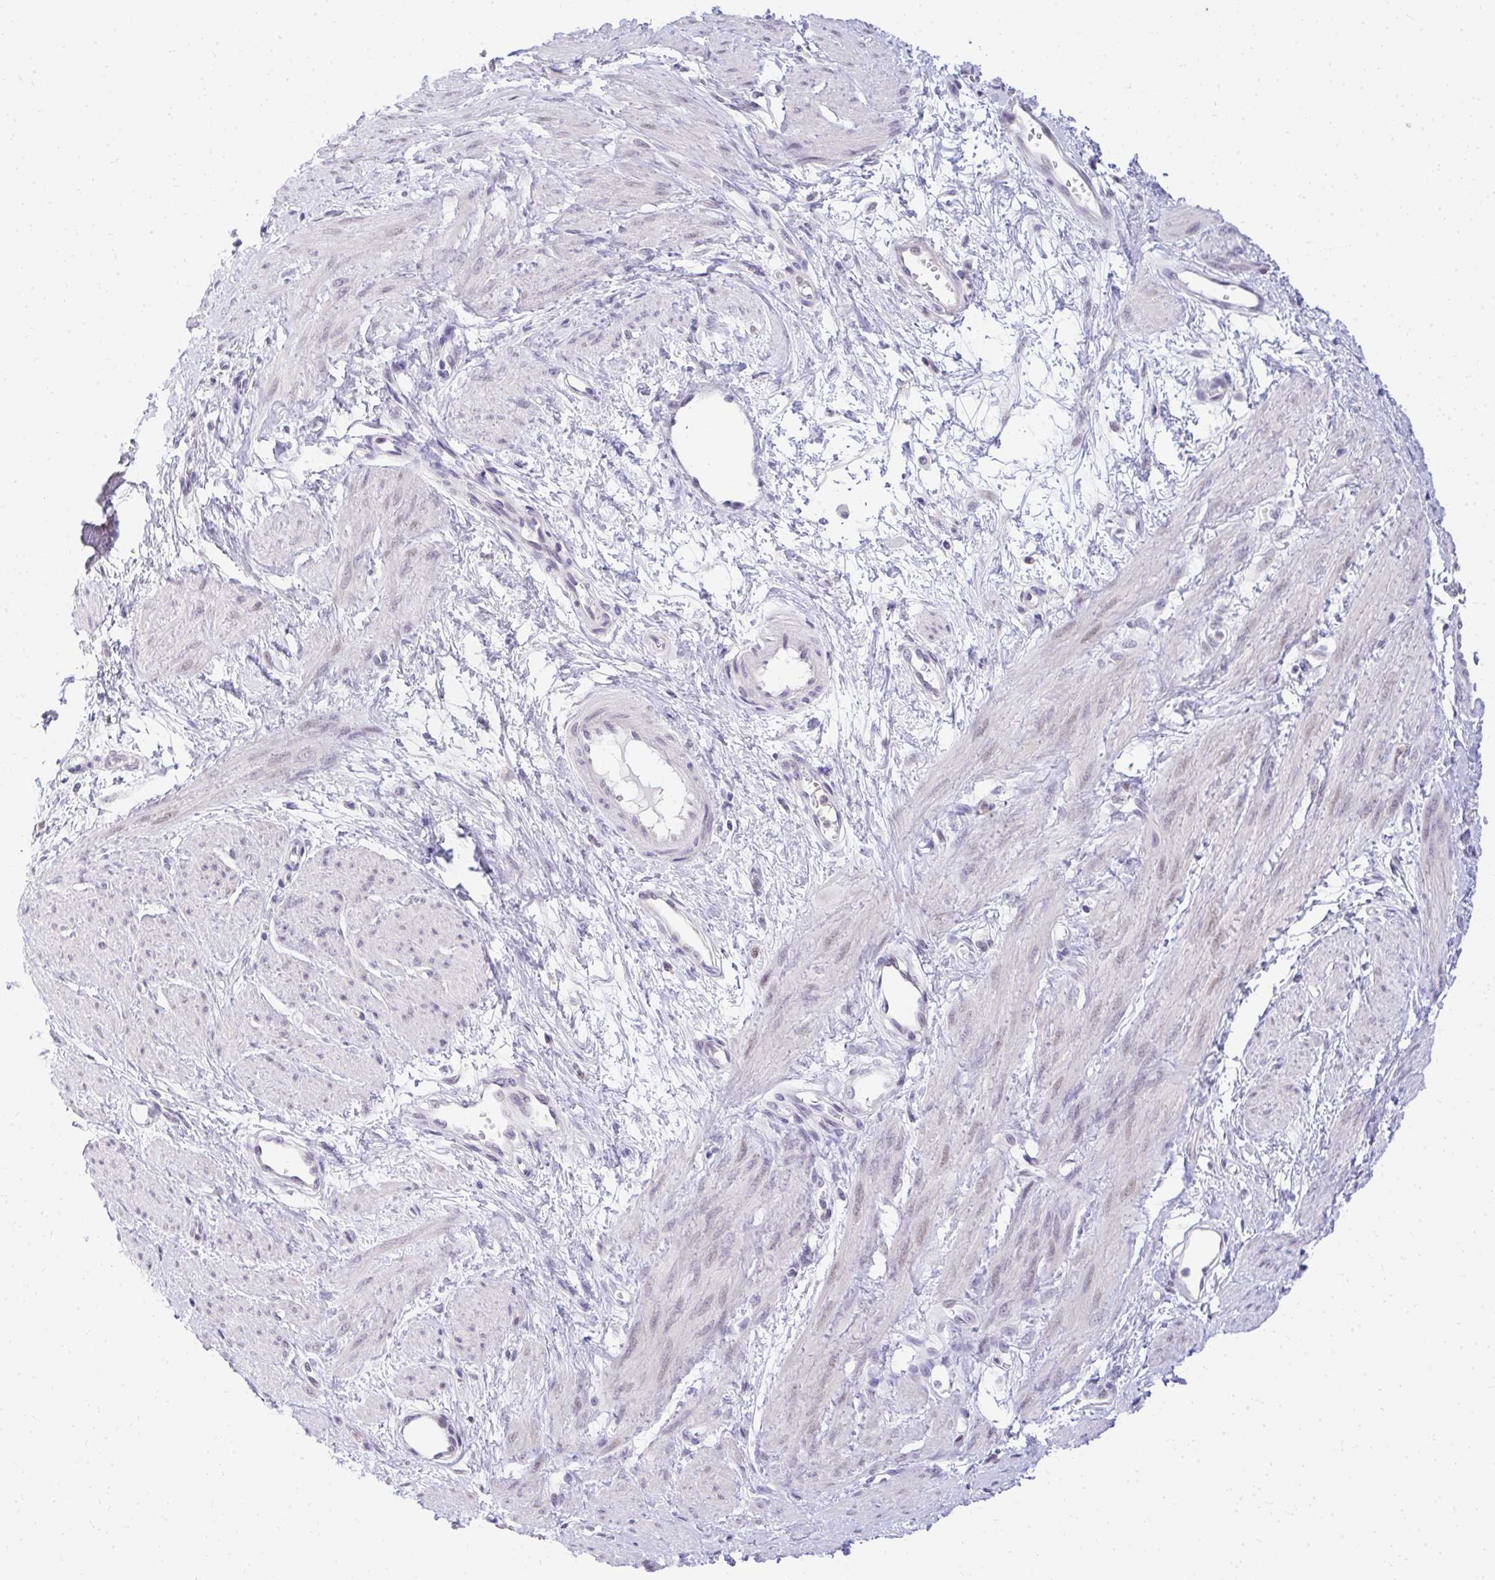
{"staining": {"intensity": "negative", "quantity": "none", "location": "none"}, "tissue": "smooth muscle", "cell_type": "Smooth muscle cells", "image_type": "normal", "snomed": [{"axis": "morphology", "description": "Normal tissue, NOS"}, {"axis": "topography", "description": "Smooth muscle"}, {"axis": "topography", "description": "Uterus"}], "caption": "Immunohistochemical staining of benign smooth muscle demonstrates no significant expression in smooth muscle cells. (IHC, brightfield microscopy, high magnification).", "gene": "EID3", "patient": {"sex": "female", "age": 39}}